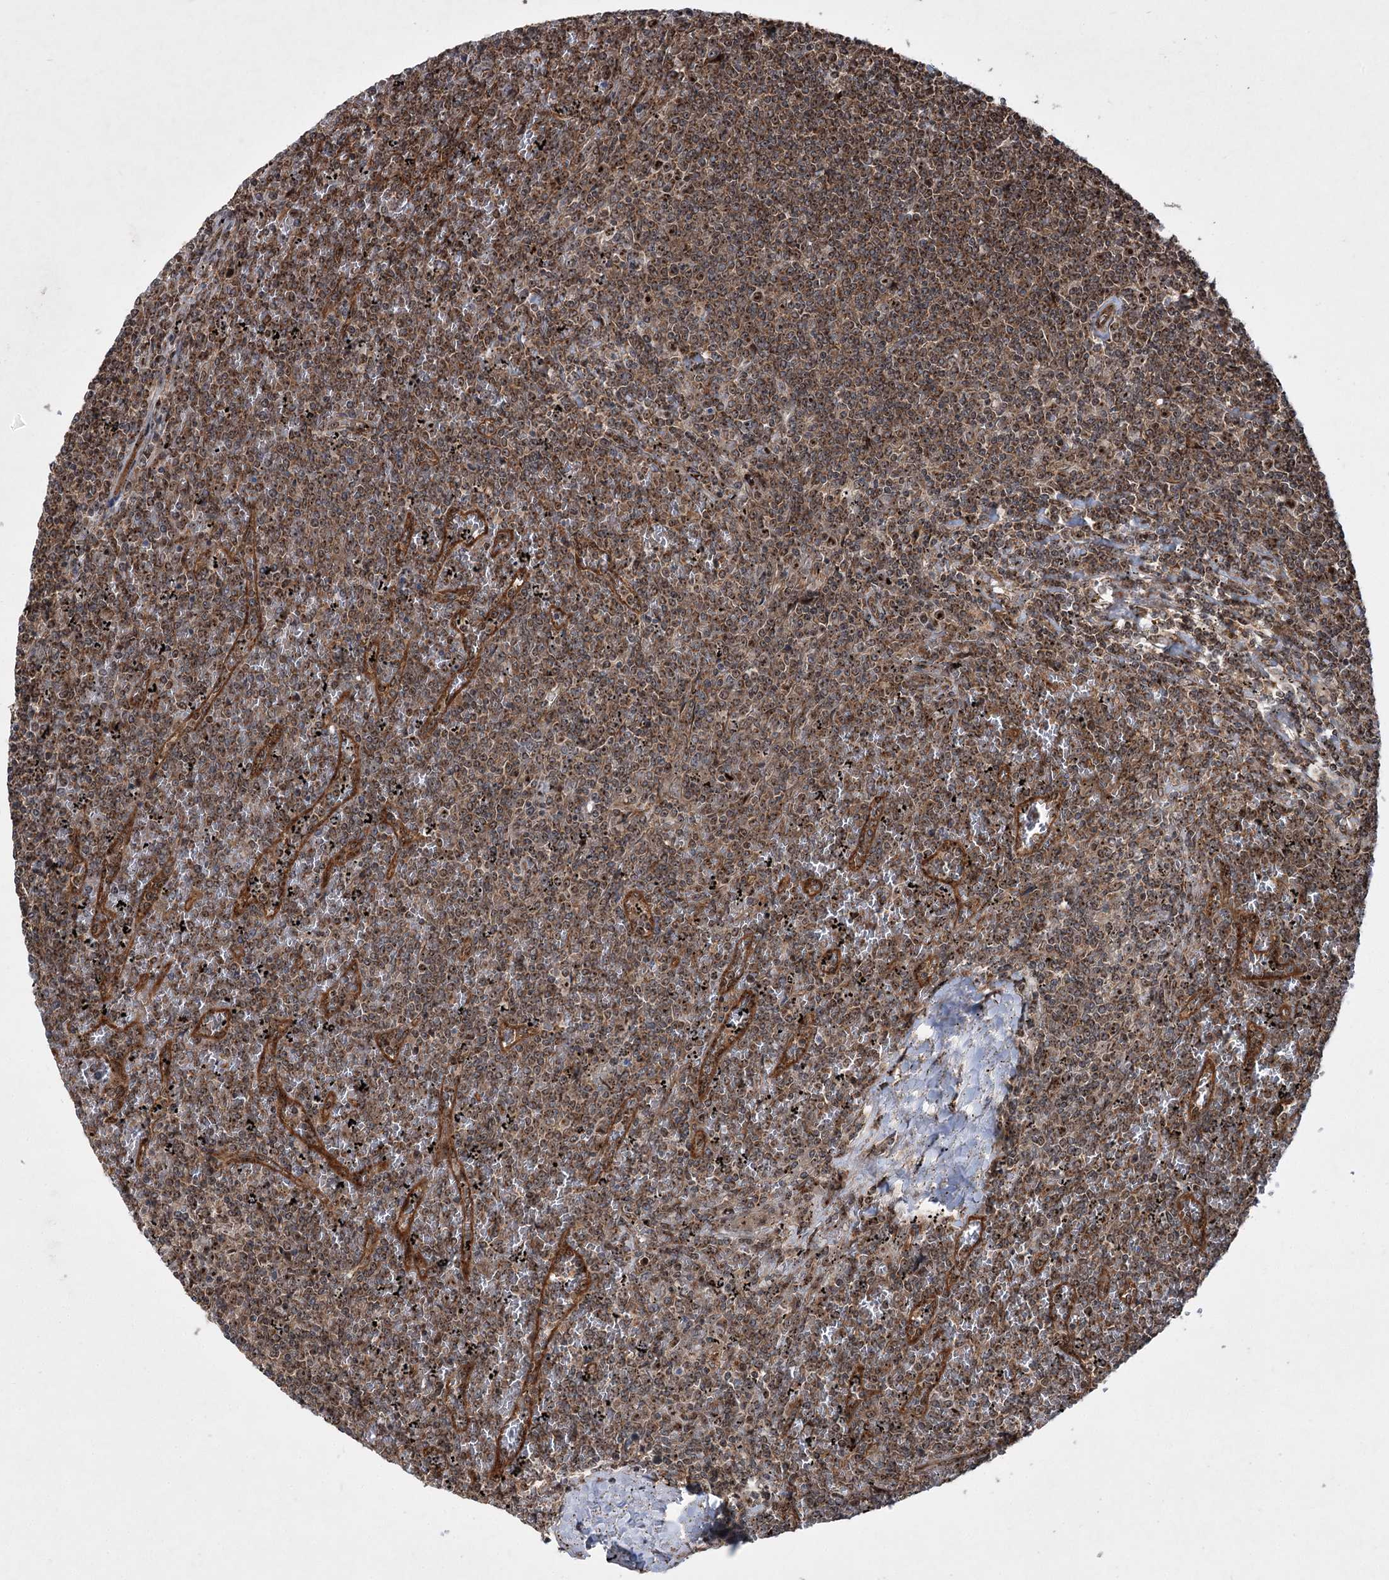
{"staining": {"intensity": "moderate", "quantity": ">75%", "location": "cytoplasmic/membranous,nuclear"}, "tissue": "lymphoma", "cell_type": "Tumor cells", "image_type": "cancer", "snomed": [{"axis": "morphology", "description": "Malignant lymphoma, non-Hodgkin's type, Low grade"}, {"axis": "topography", "description": "Spleen"}], "caption": "About >75% of tumor cells in human lymphoma demonstrate moderate cytoplasmic/membranous and nuclear protein positivity as visualized by brown immunohistochemical staining.", "gene": "SERINC5", "patient": {"sex": "female", "age": 19}}